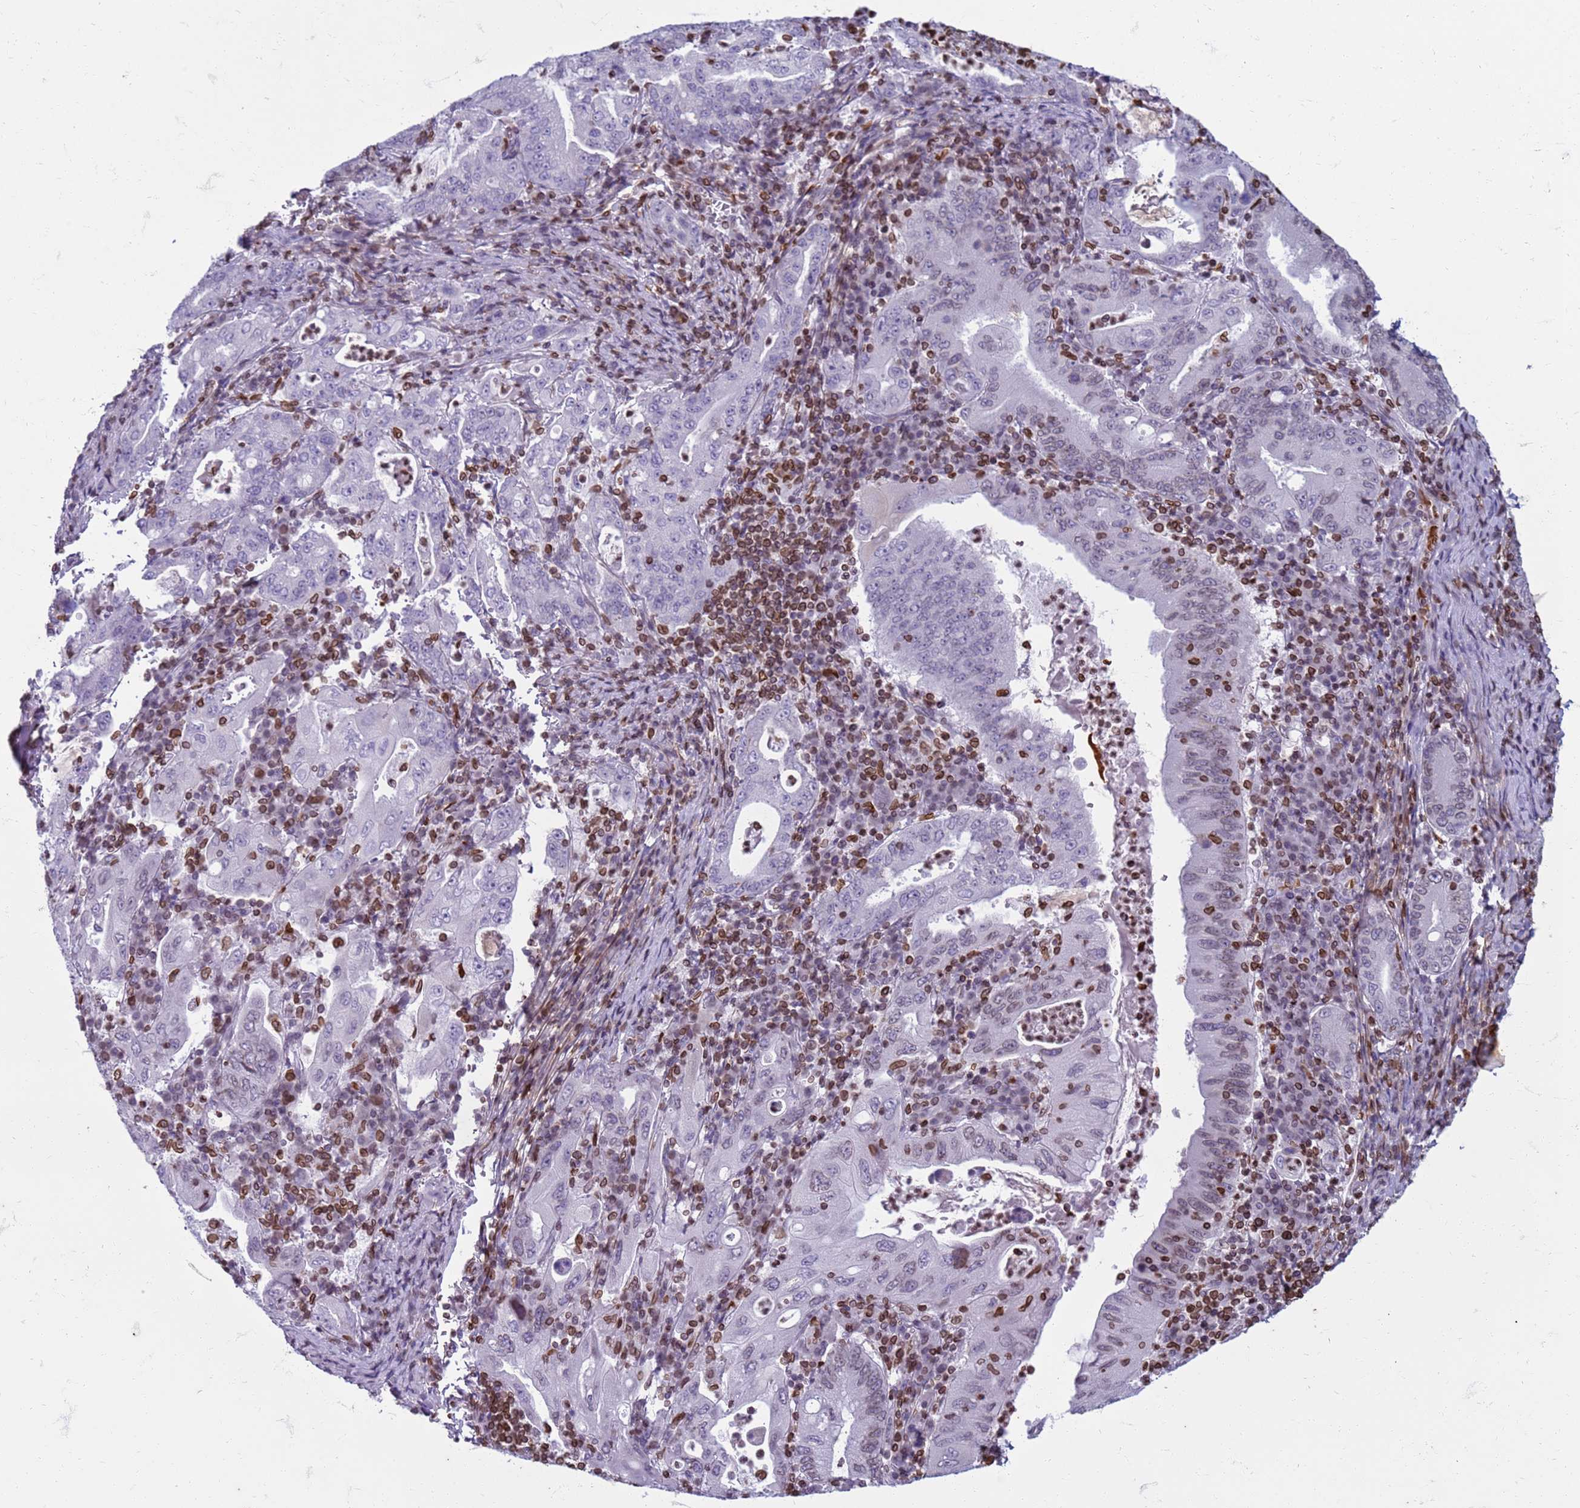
{"staining": {"intensity": "negative", "quantity": "none", "location": "none"}, "tissue": "stomach cancer", "cell_type": "Tumor cells", "image_type": "cancer", "snomed": [{"axis": "morphology", "description": "Normal tissue, NOS"}, {"axis": "morphology", "description": "Adenocarcinoma, NOS"}, {"axis": "topography", "description": "Esophagus"}, {"axis": "topography", "description": "Stomach, upper"}, {"axis": "topography", "description": "Peripheral nerve tissue"}], "caption": "Stomach cancer (adenocarcinoma) was stained to show a protein in brown. There is no significant staining in tumor cells. (DAB (3,3'-diaminobenzidine) immunohistochemistry (IHC), high magnification).", "gene": "METTL25B", "patient": {"sex": "male", "age": 62}}